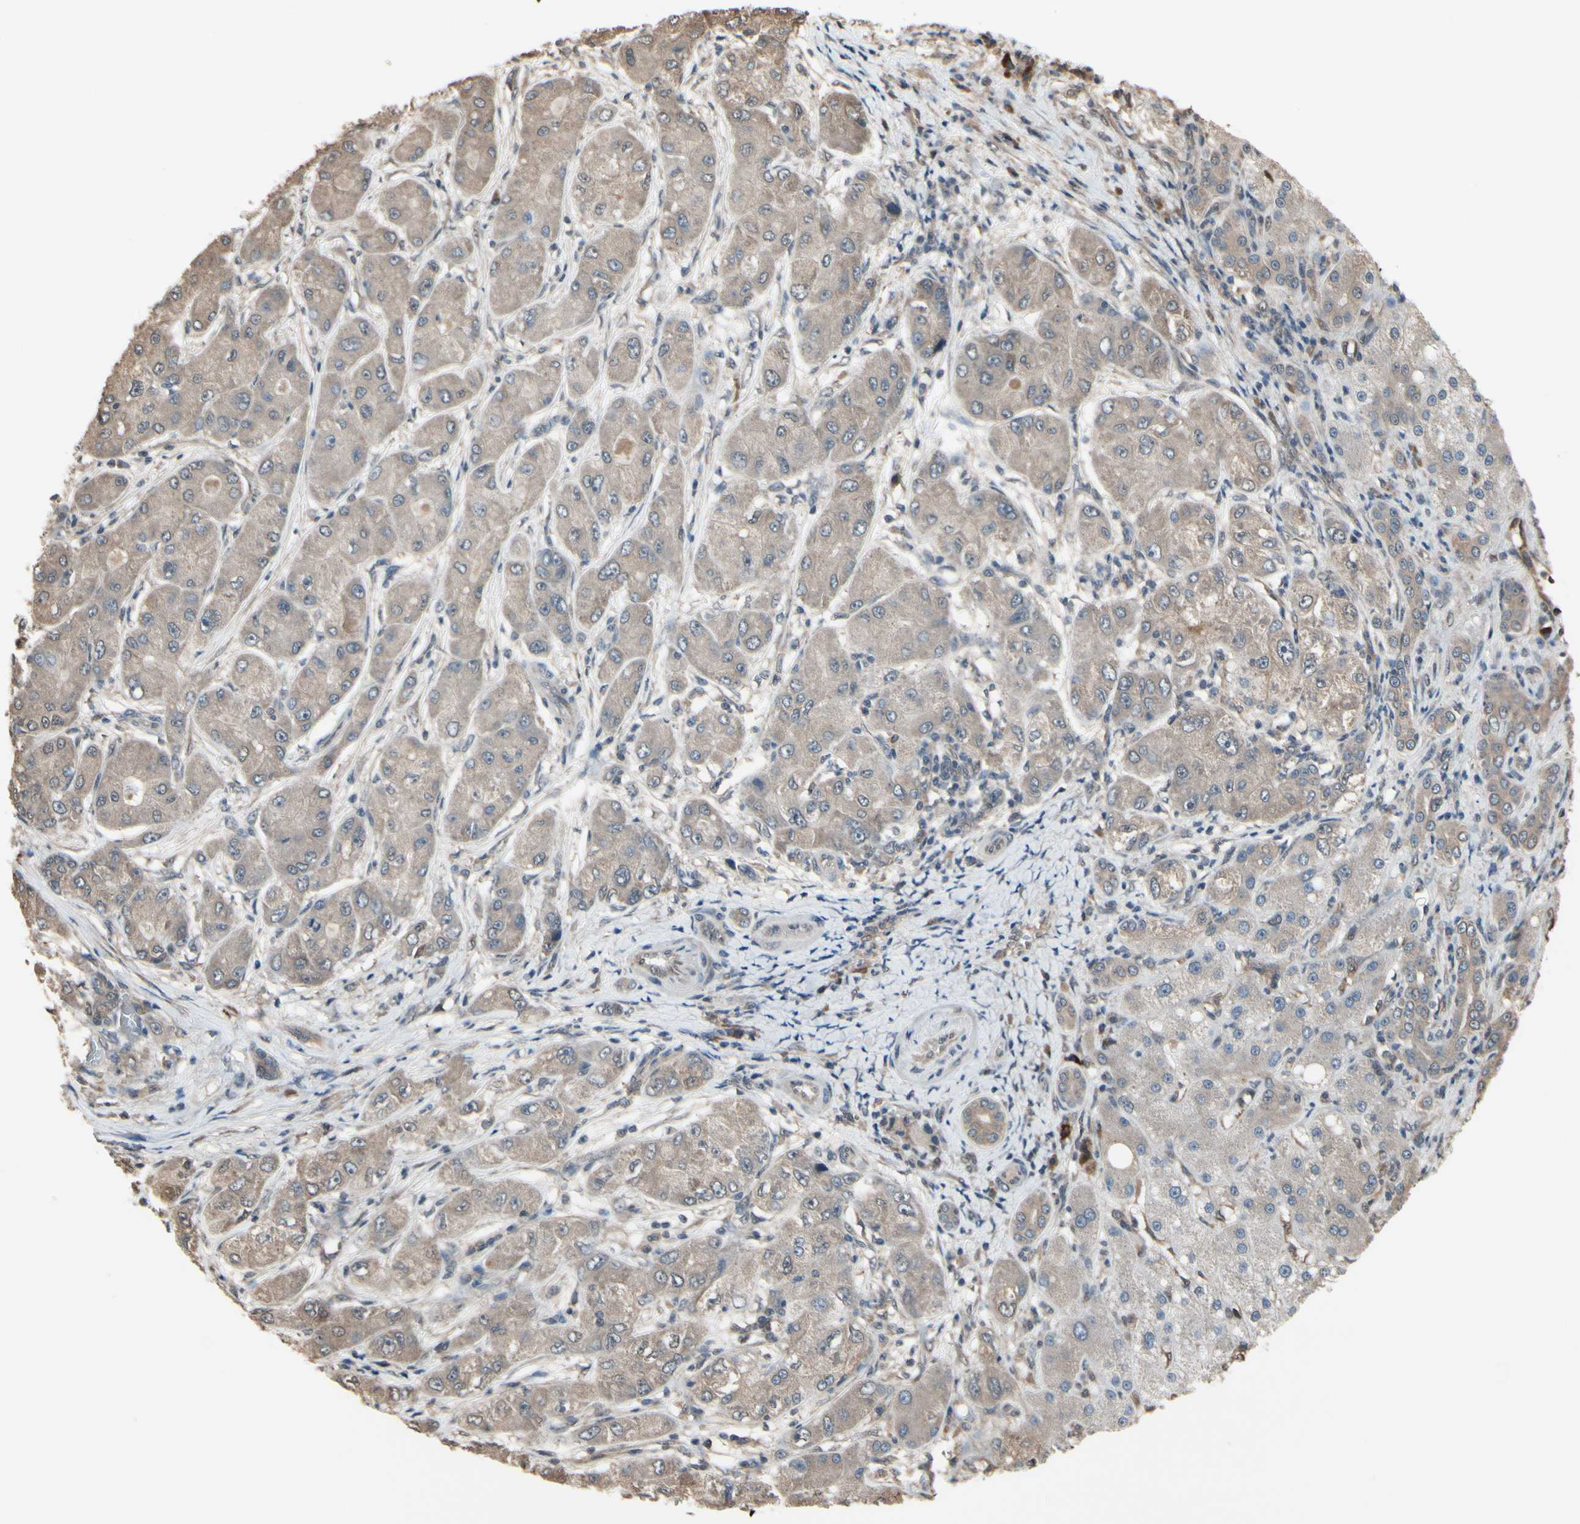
{"staining": {"intensity": "weak", "quantity": ">75%", "location": "cytoplasmic/membranous"}, "tissue": "liver cancer", "cell_type": "Tumor cells", "image_type": "cancer", "snomed": [{"axis": "morphology", "description": "Carcinoma, Hepatocellular, NOS"}, {"axis": "topography", "description": "Liver"}], "caption": "A brown stain highlights weak cytoplasmic/membranous expression of a protein in liver hepatocellular carcinoma tumor cells.", "gene": "PNPLA7", "patient": {"sex": "male", "age": 80}}